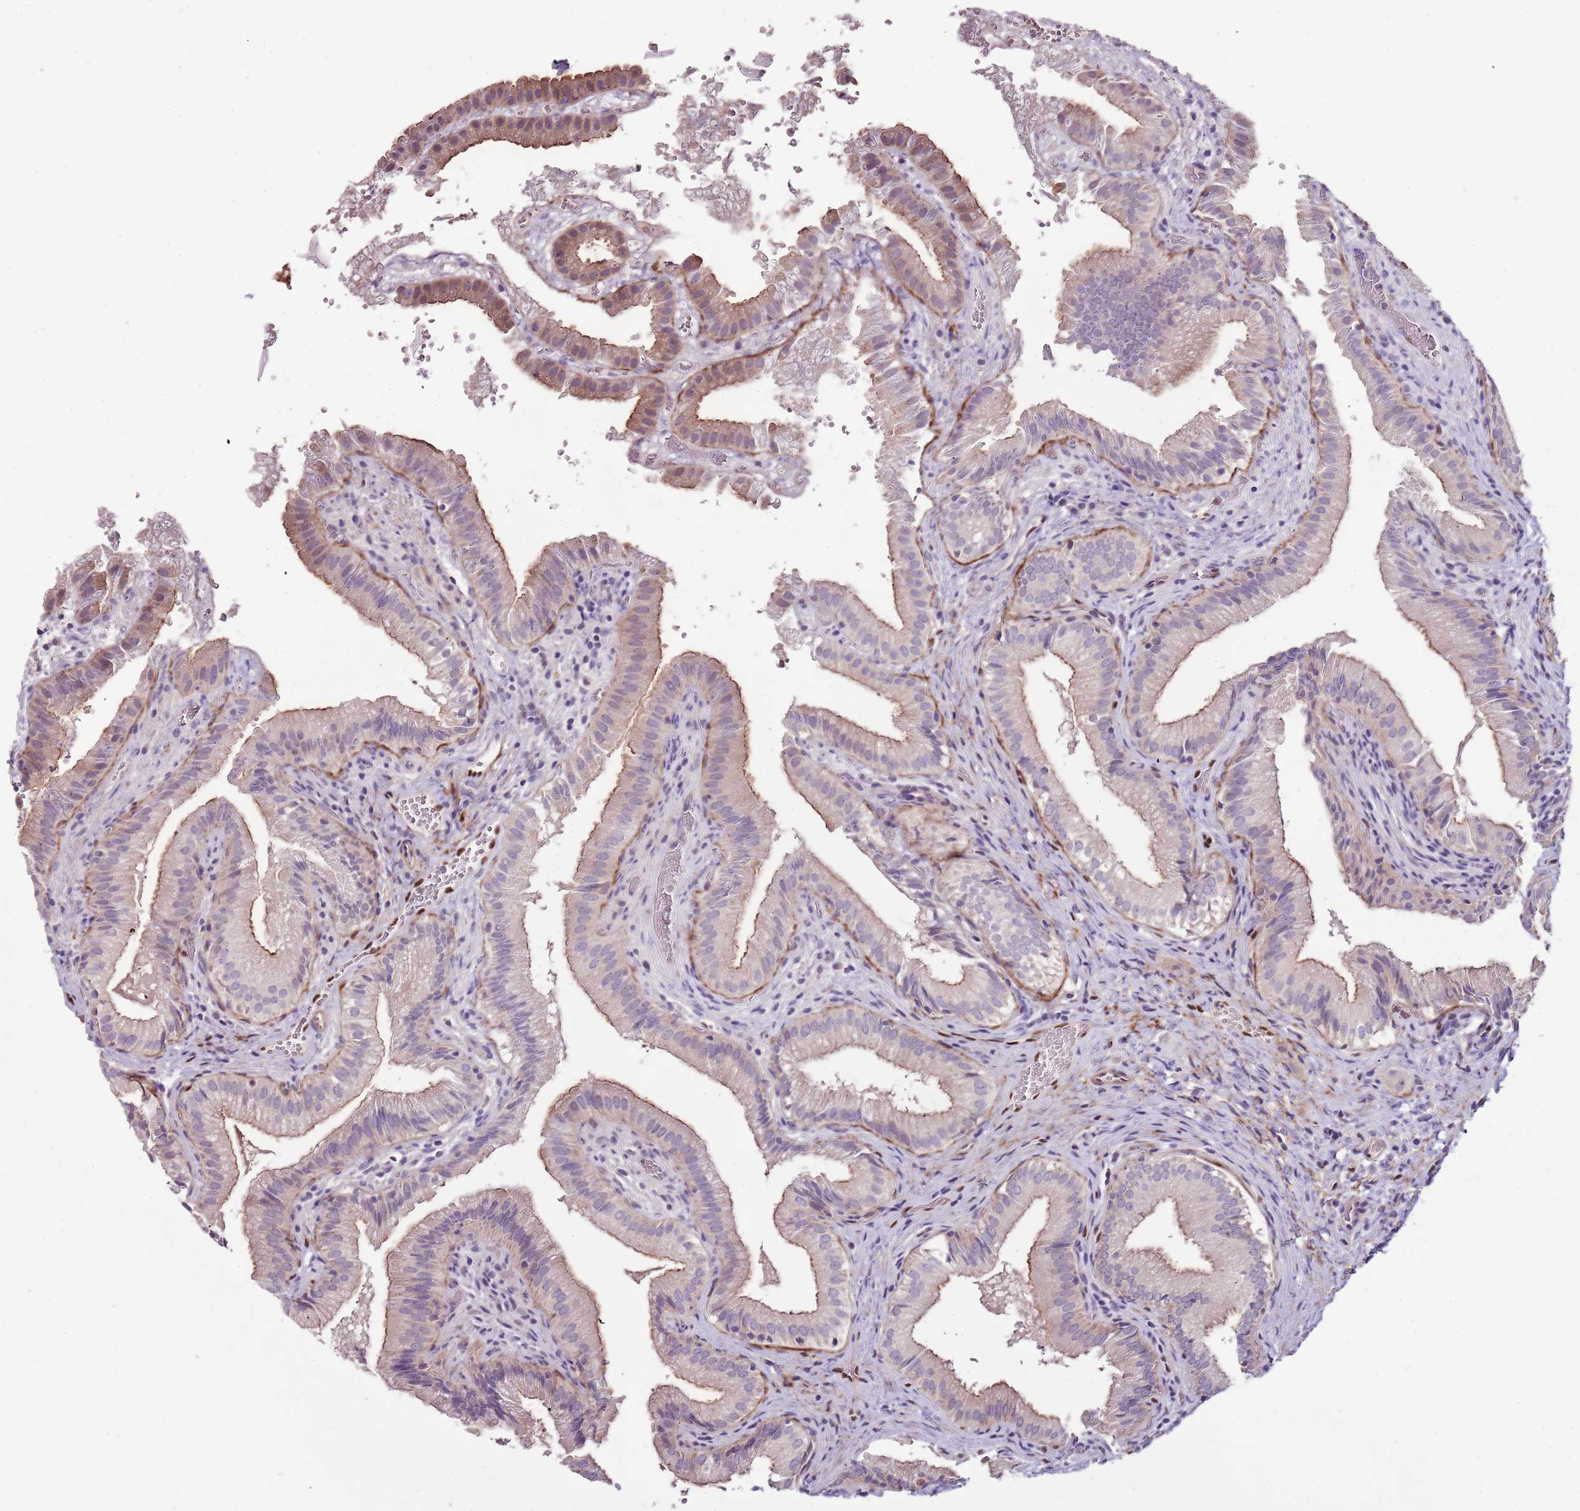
{"staining": {"intensity": "moderate", "quantity": "25%-75%", "location": "cytoplasmic/membranous"}, "tissue": "gallbladder", "cell_type": "Glandular cells", "image_type": "normal", "snomed": [{"axis": "morphology", "description": "Normal tissue, NOS"}, {"axis": "topography", "description": "Gallbladder"}], "caption": "High-power microscopy captured an IHC photomicrograph of unremarkable gallbladder, revealing moderate cytoplasmic/membranous expression in approximately 25%-75% of glandular cells.", "gene": "NKX2", "patient": {"sex": "female", "age": 30}}